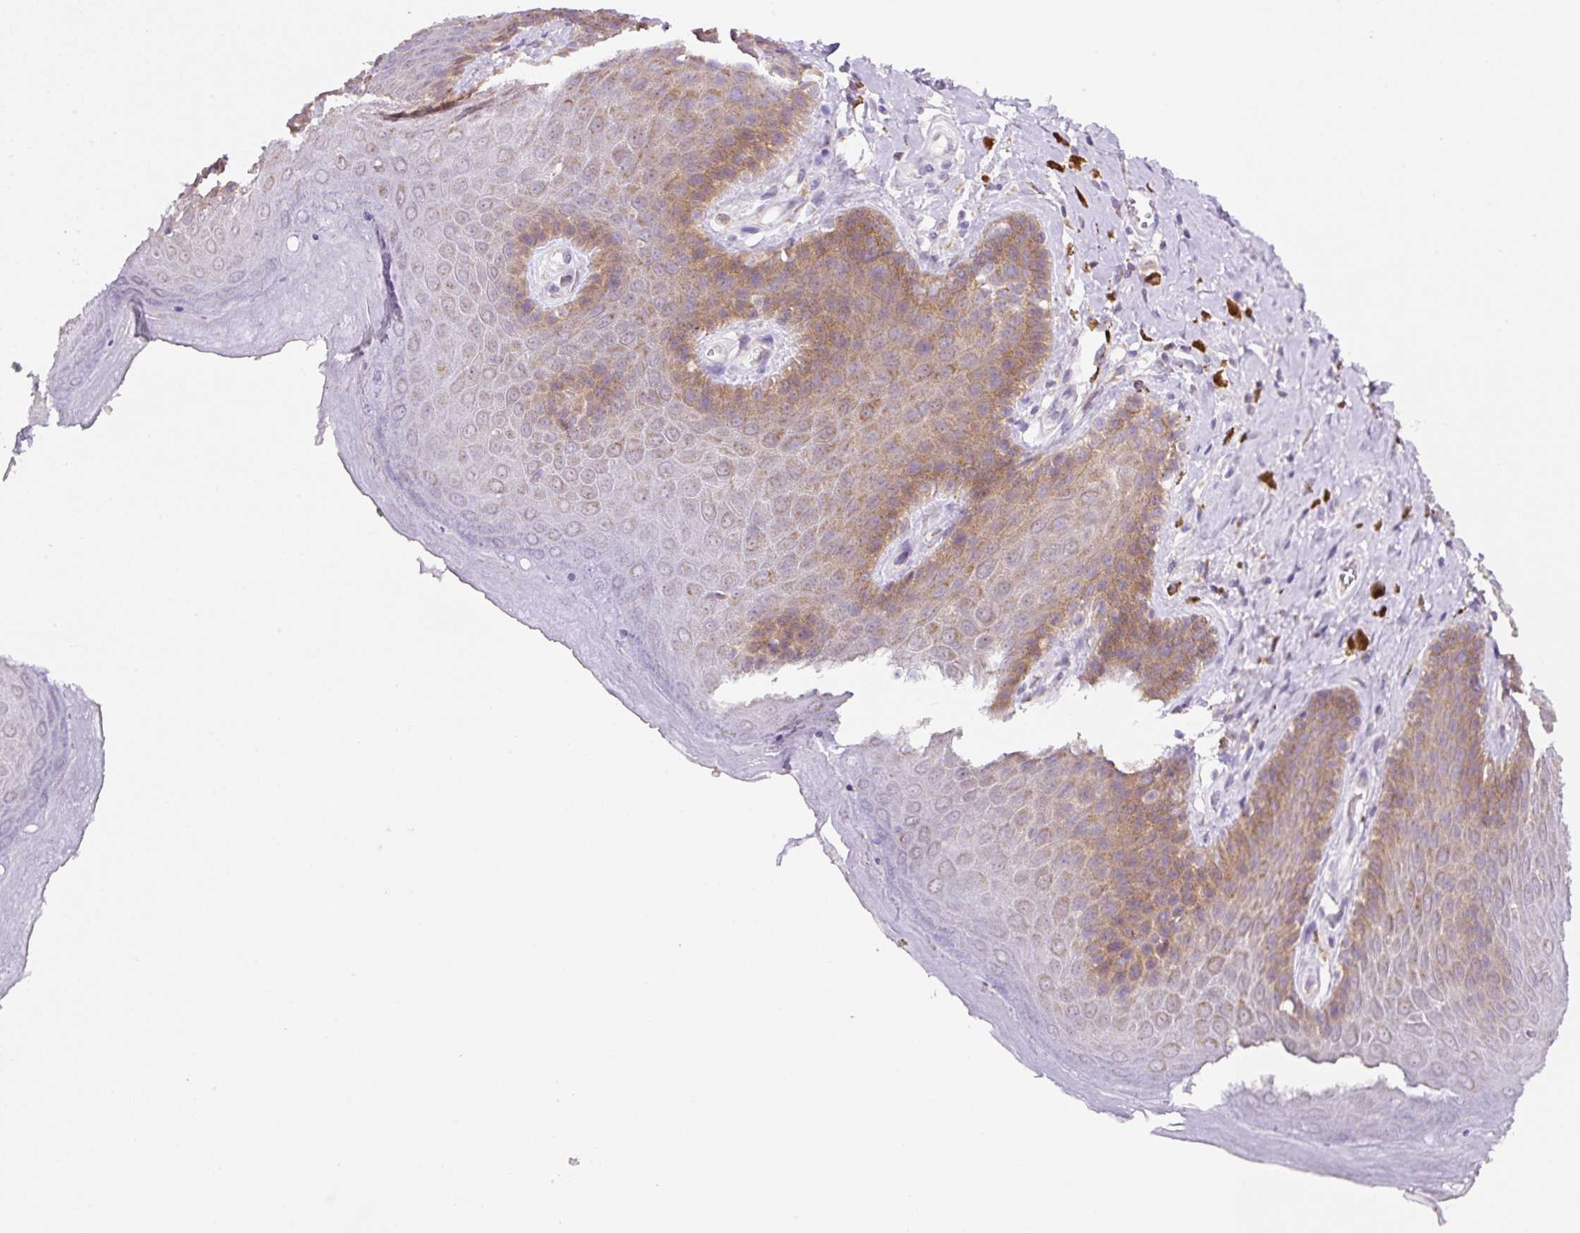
{"staining": {"intensity": "moderate", "quantity": "25%-75%", "location": "cytoplasmic/membranous"}, "tissue": "skin", "cell_type": "Epidermal cells", "image_type": "normal", "snomed": [{"axis": "morphology", "description": "Normal tissue, NOS"}, {"axis": "topography", "description": "Anal"}, {"axis": "topography", "description": "Peripheral nerve tissue"}], "caption": "Immunohistochemistry (IHC) of normal skin shows medium levels of moderate cytoplasmic/membranous positivity in approximately 25%-75% of epidermal cells.", "gene": "PCK2", "patient": {"sex": "male", "age": 53}}